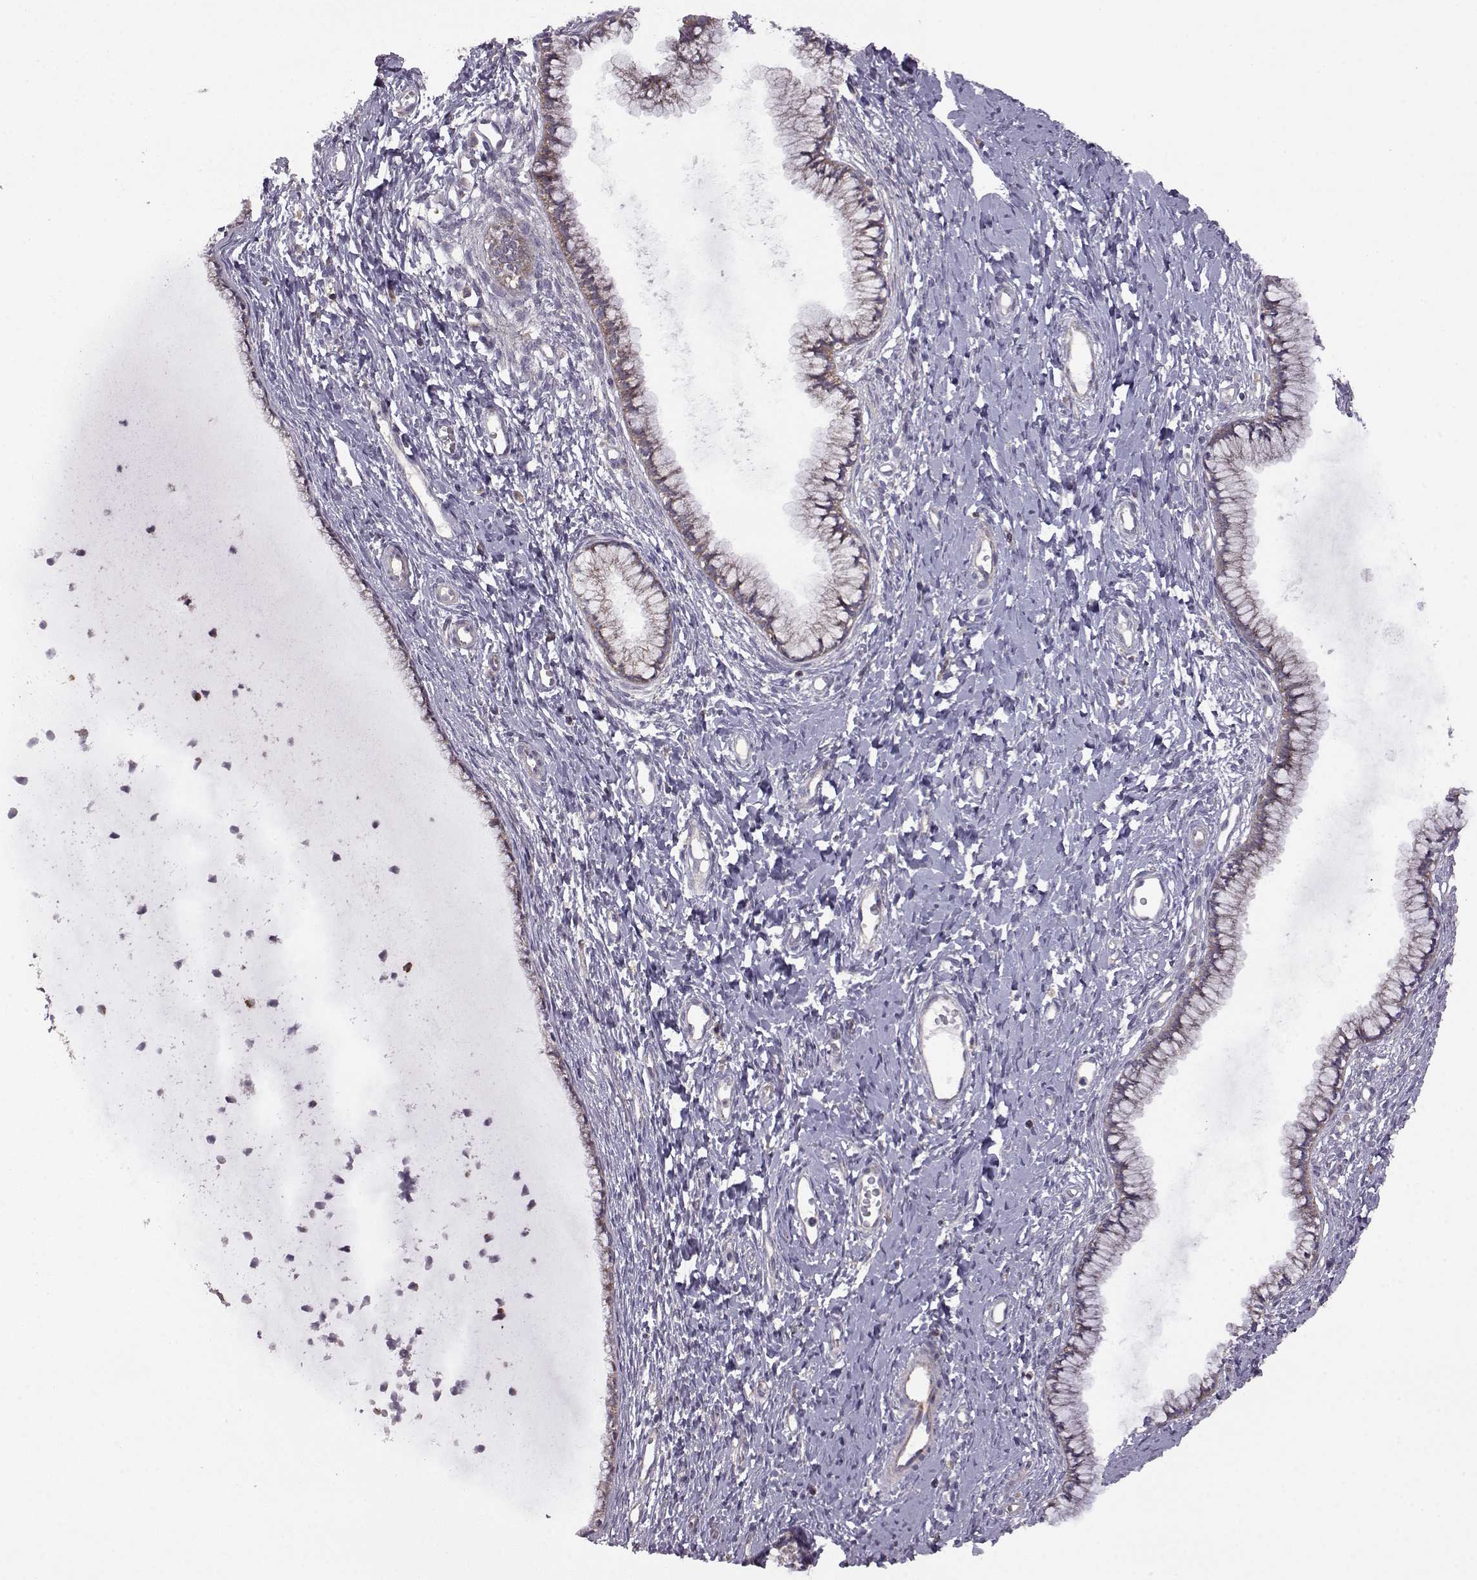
{"staining": {"intensity": "negative", "quantity": "none", "location": "none"}, "tissue": "cervix", "cell_type": "Glandular cells", "image_type": "normal", "snomed": [{"axis": "morphology", "description": "Normal tissue, NOS"}, {"axis": "topography", "description": "Cervix"}], "caption": "A high-resolution image shows immunohistochemistry staining of unremarkable cervix, which shows no significant positivity in glandular cells.", "gene": "DDC", "patient": {"sex": "female", "age": 40}}